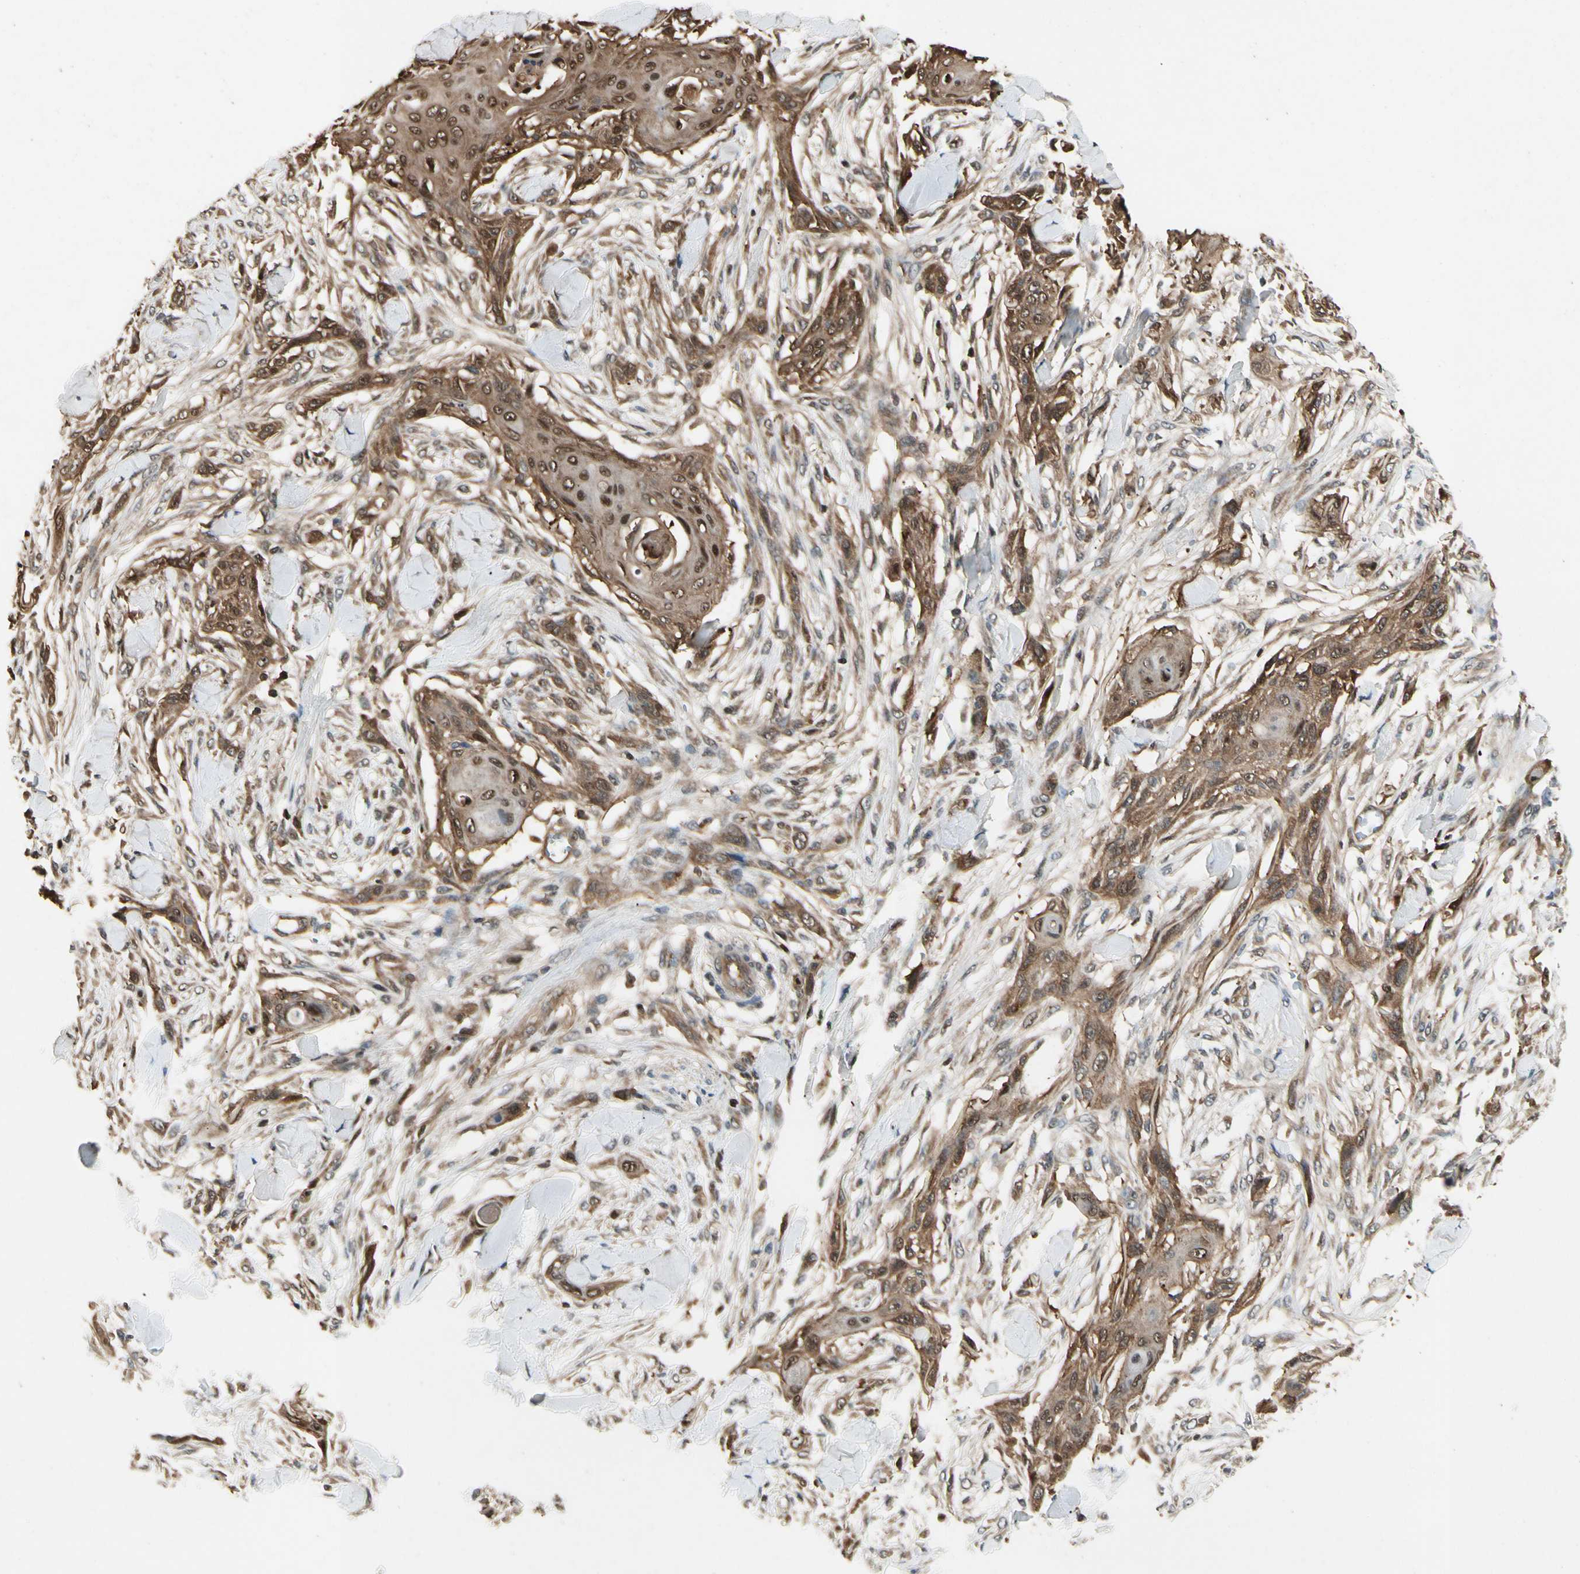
{"staining": {"intensity": "moderate", "quantity": ">75%", "location": "cytoplasmic/membranous"}, "tissue": "skin cancer", "cell_type": "Tumor cells", "image_type": "cancer", "snomed": [{"axis": "morphology", "description": "Squamous cell carcinoma, NOS"}, {"axis": "topography", "description": "Skin"}], "caption": "This photomicrograph demonstrates skin cancer (squamous cell carcinoma) stained with immunohistochemistry to label a protein in brown. The cytoplasmic/membranous of tumor cells show moderate positivity for the protein. Nuclei are counter-stained blue.", "gene": "YWHAQ", "patient": {"sex": "female", "age": 59}}